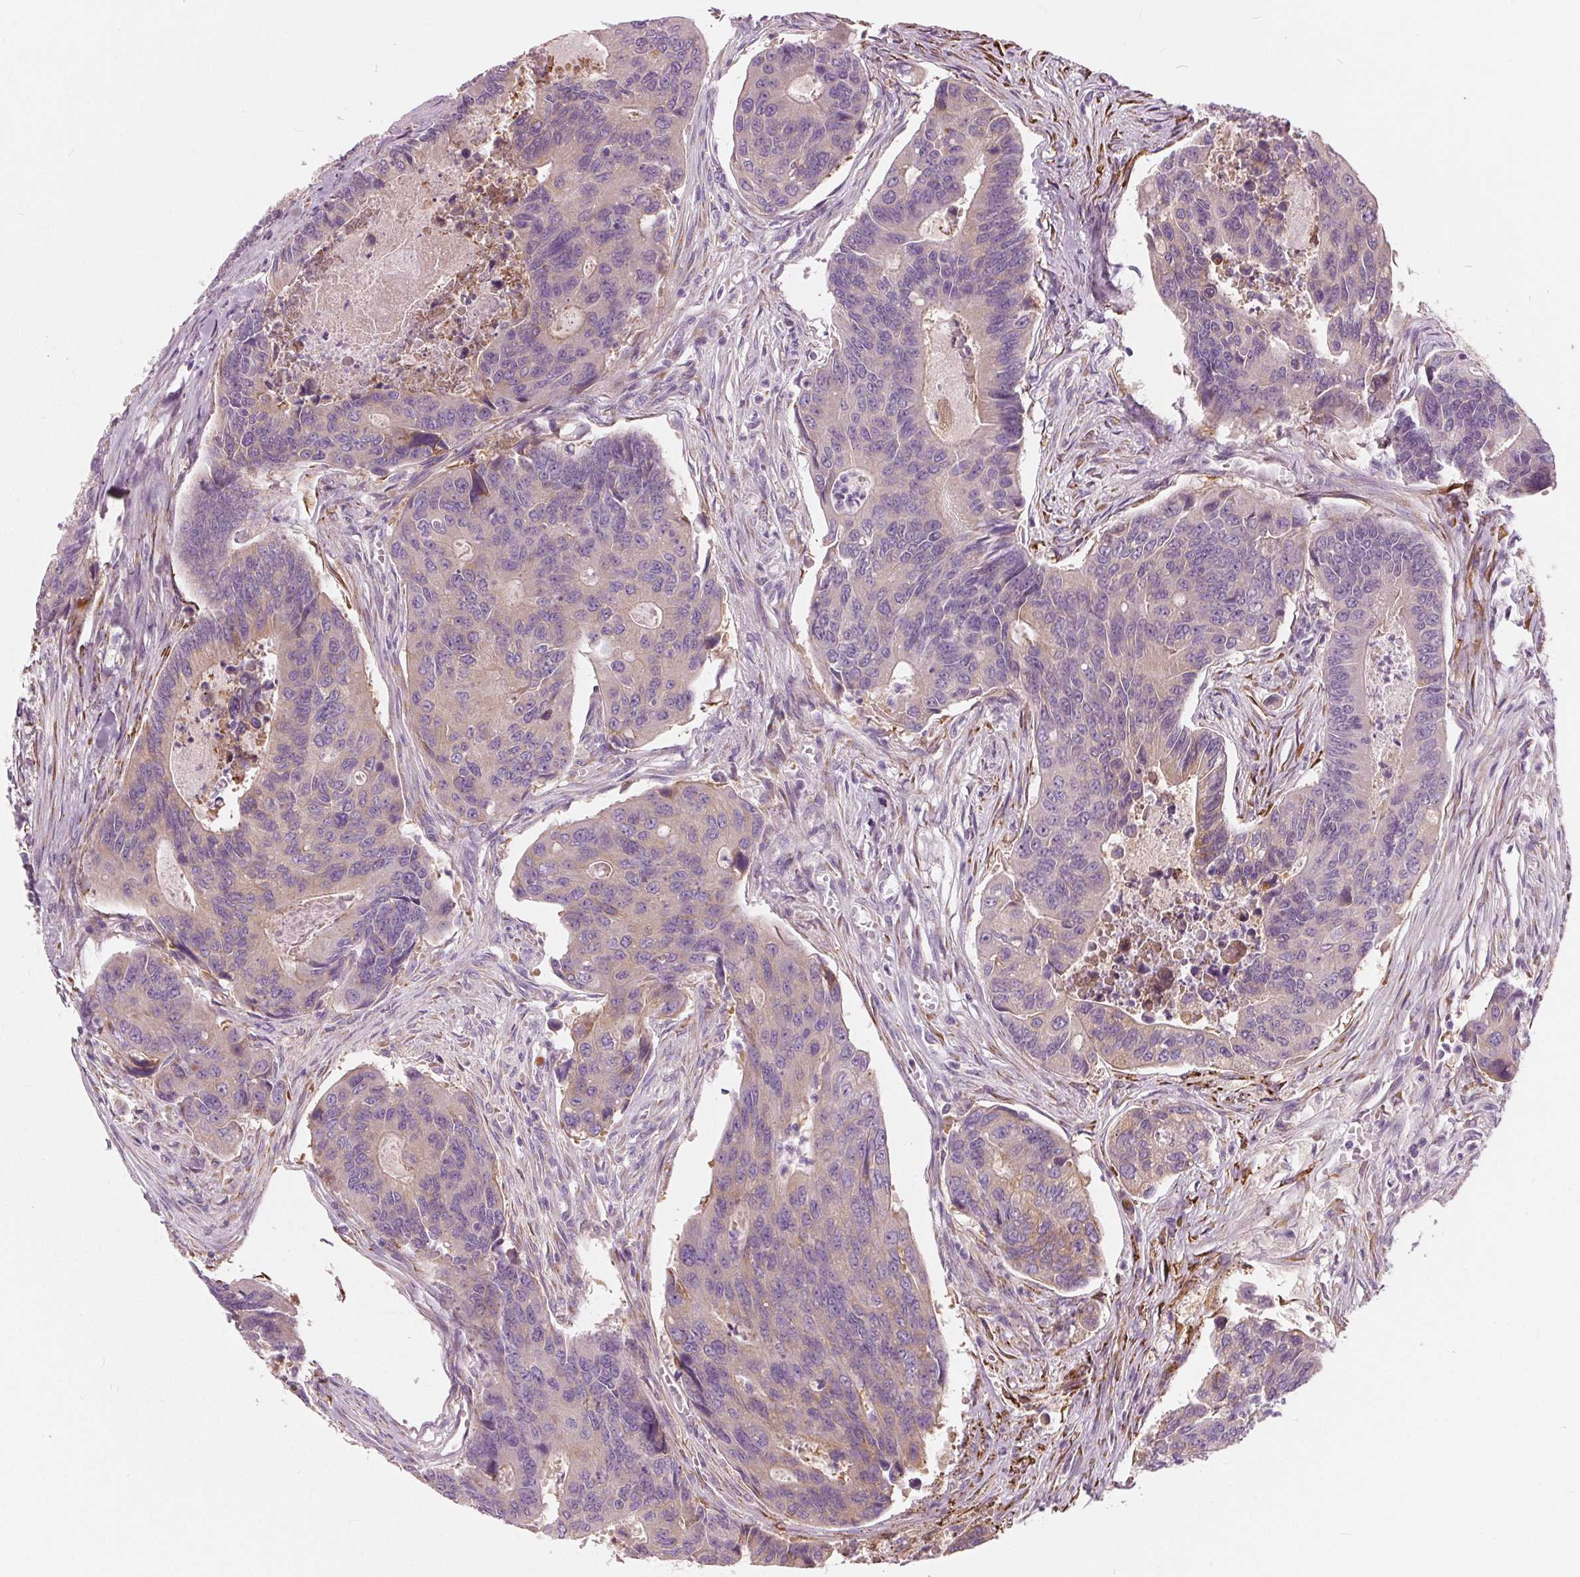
{"staining": {"intensity": "weak", "quantity": "<25%", "location": "cytoplasmic/membranous"}, "tissue": "colorectal cancer", "cell_type": "Tumor cells", "image_type": "cancer", "snomed": [{"axis": "morphology", "description": "Adenocarcinoma, NOS"}, {"axis": "topography", "description": "Colon"}], "caption": "The image shows no staining of tumor cells in colorectal cancer.", "gene": "LHFPL7", "patient": {"sex": "female", "age": 67}}